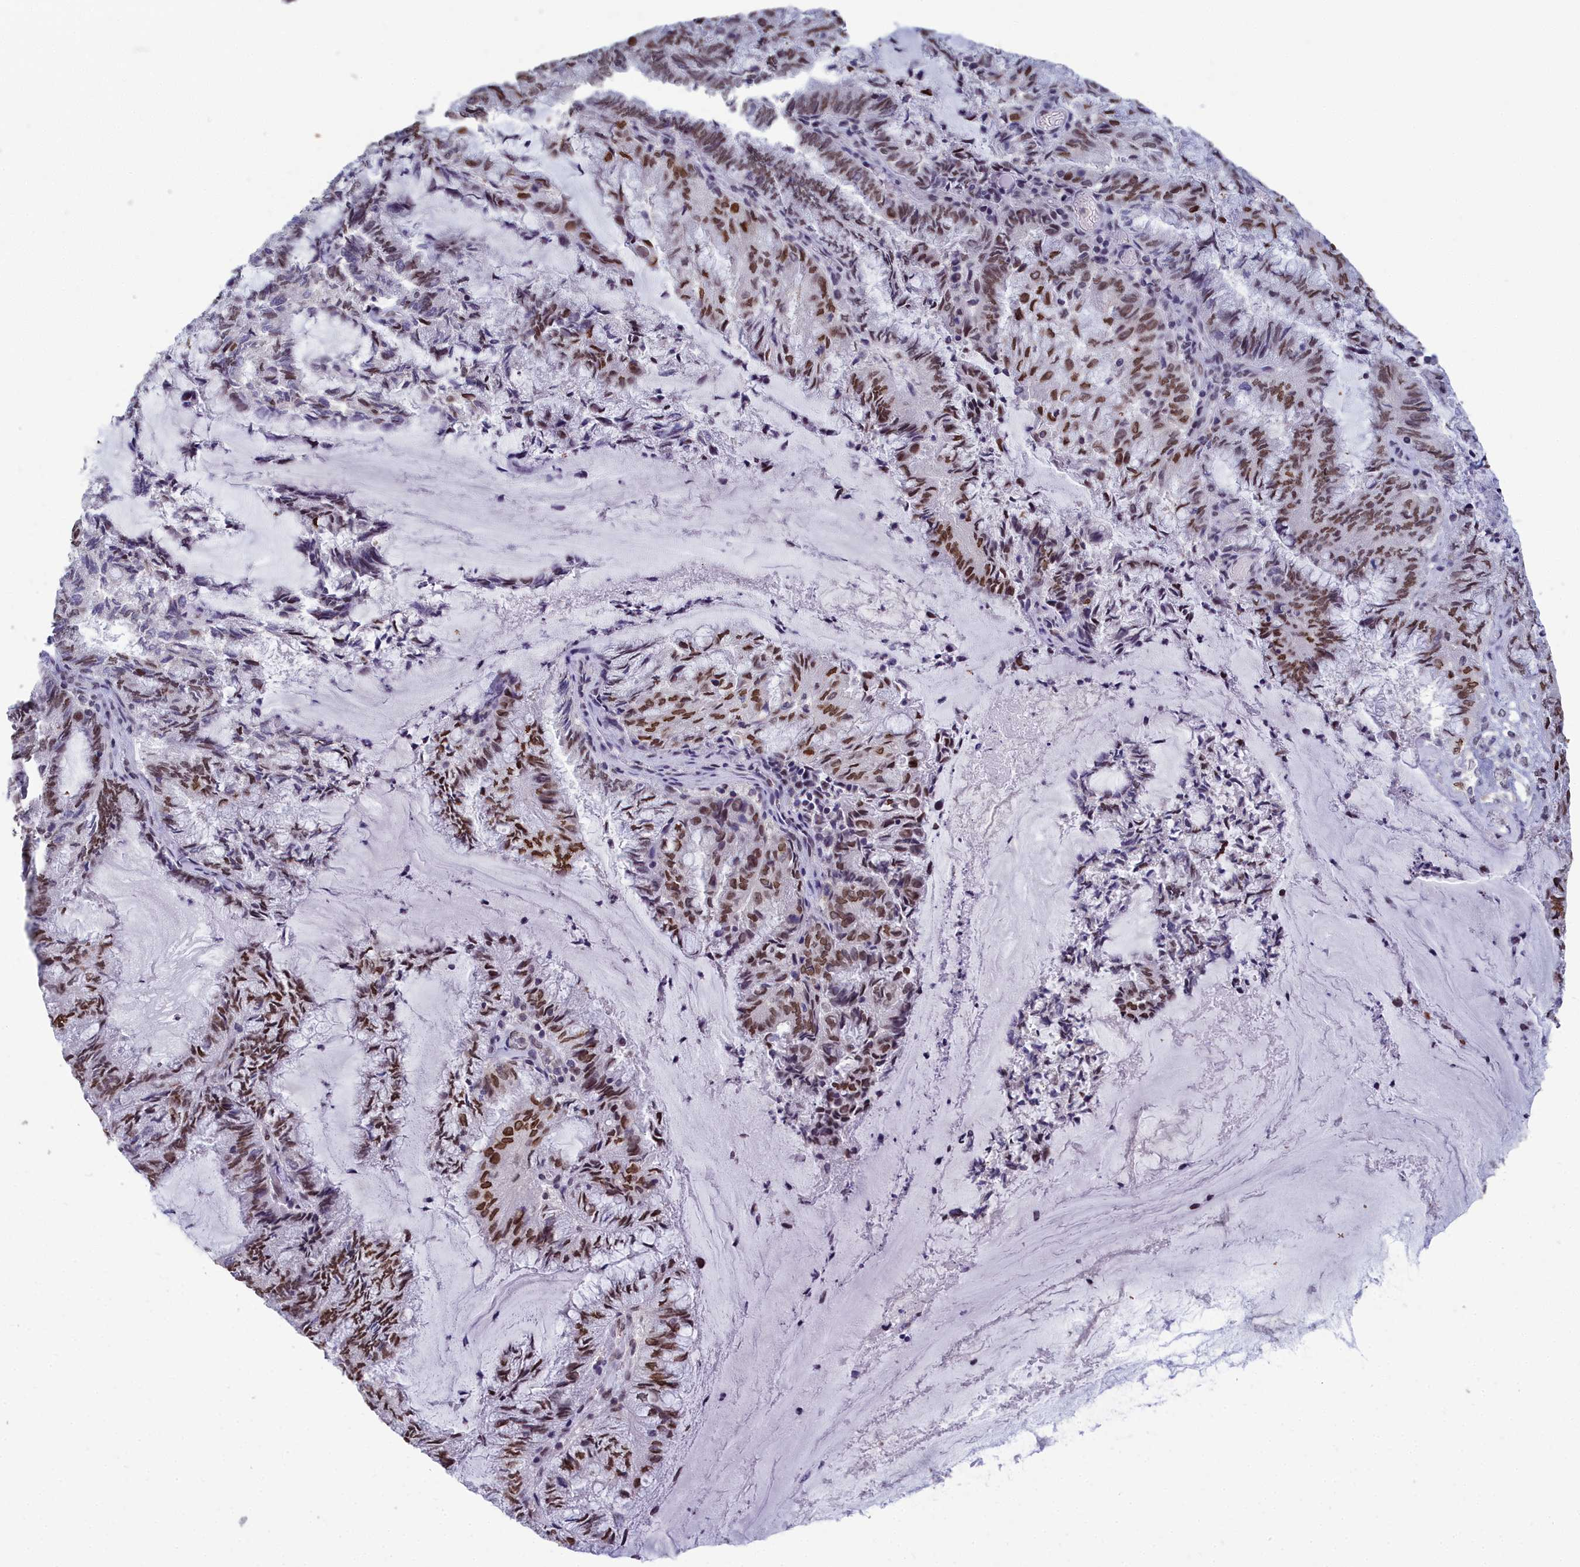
{"staining": {"intensity": "moderate", "quantity": ">75%", "location": "nuclear"}, "tissue": "endometrial cancer", "cell_type": "Tumor cells", "image_type": "cancer", "snomed": [{"axis": "morphology", "description": "Adenocarcinoma, NOS"}, {"axis": "topography", "description": "Endometrium"}], "caption": "Immunohistochemistry staining of adenocarcinoma (endometrial), which exhibits medium levels of moderate nuclear positivity in about >75% of tumor cells indicating moderate nuclear protein expression. The staining was performed using DAB (3,3'-diaminobenzidine) (brown) for protein detection and nuclei were counterstained in hematoxylin (blue).", "gene": "CCDC97", "patient": {"sex": "female", "age": 80}}